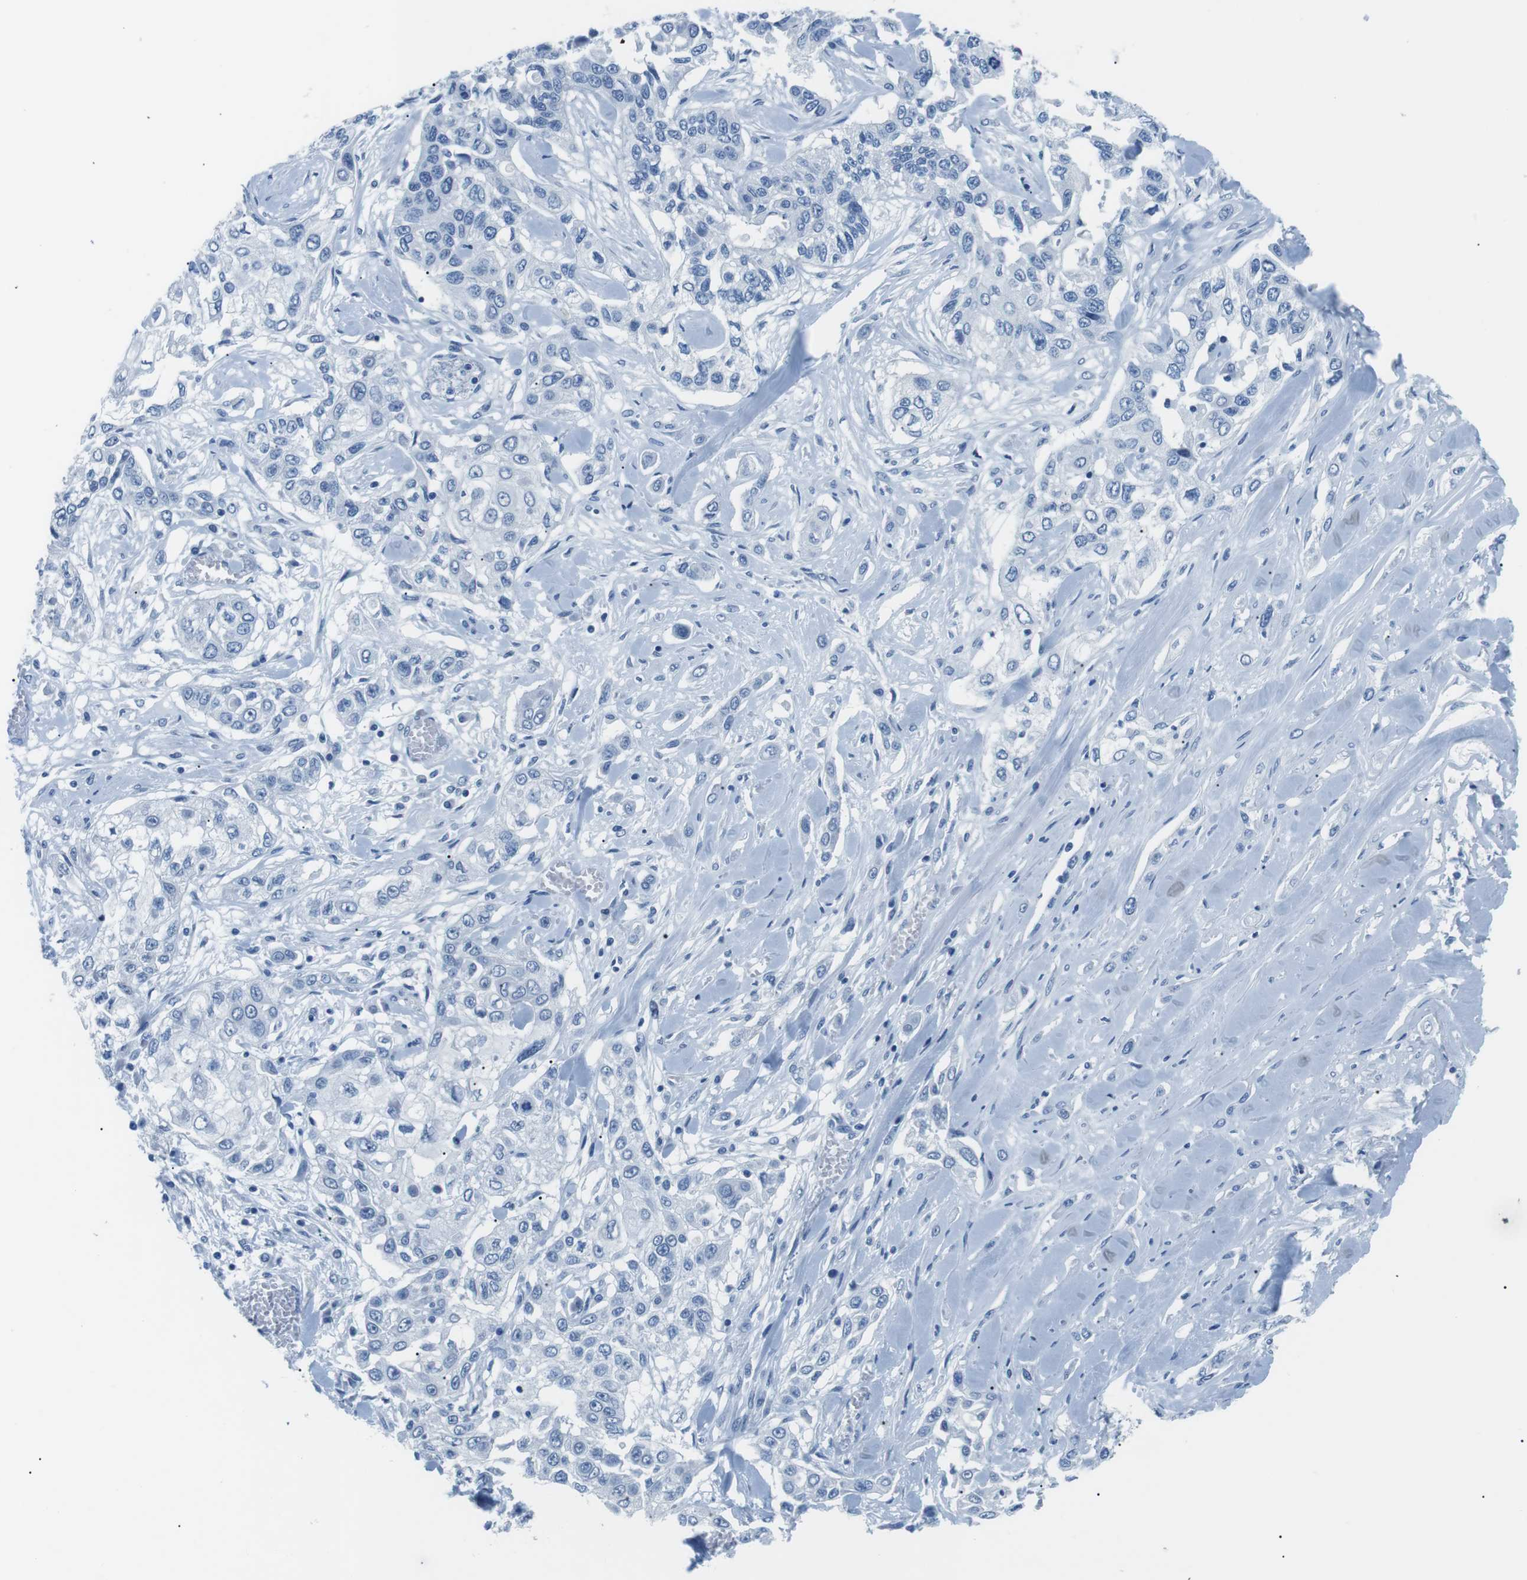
{"staining": {"intensity": "negative", "quantity": "none", "location": "none"}, "tissue": "lung cancer", "cell_type": "Tumor cells", "image_type": "cancer", "snomed": [{"axis": "morphology", "description": "Squamous cell carcinoma, NOS"}, {"axis": "topography", "description": "Lung"}], "caption": "Immunohistochemistry of lung cancer demonstrates no expression in tumor cells. The staining was performed using DAB to visualize the protein expression in brown, while the nuclei were stained in blue with hematoxylin (Magnification: 20x).", "gene": "MUC2", "patient": {"sex": "male", "age": 71}}